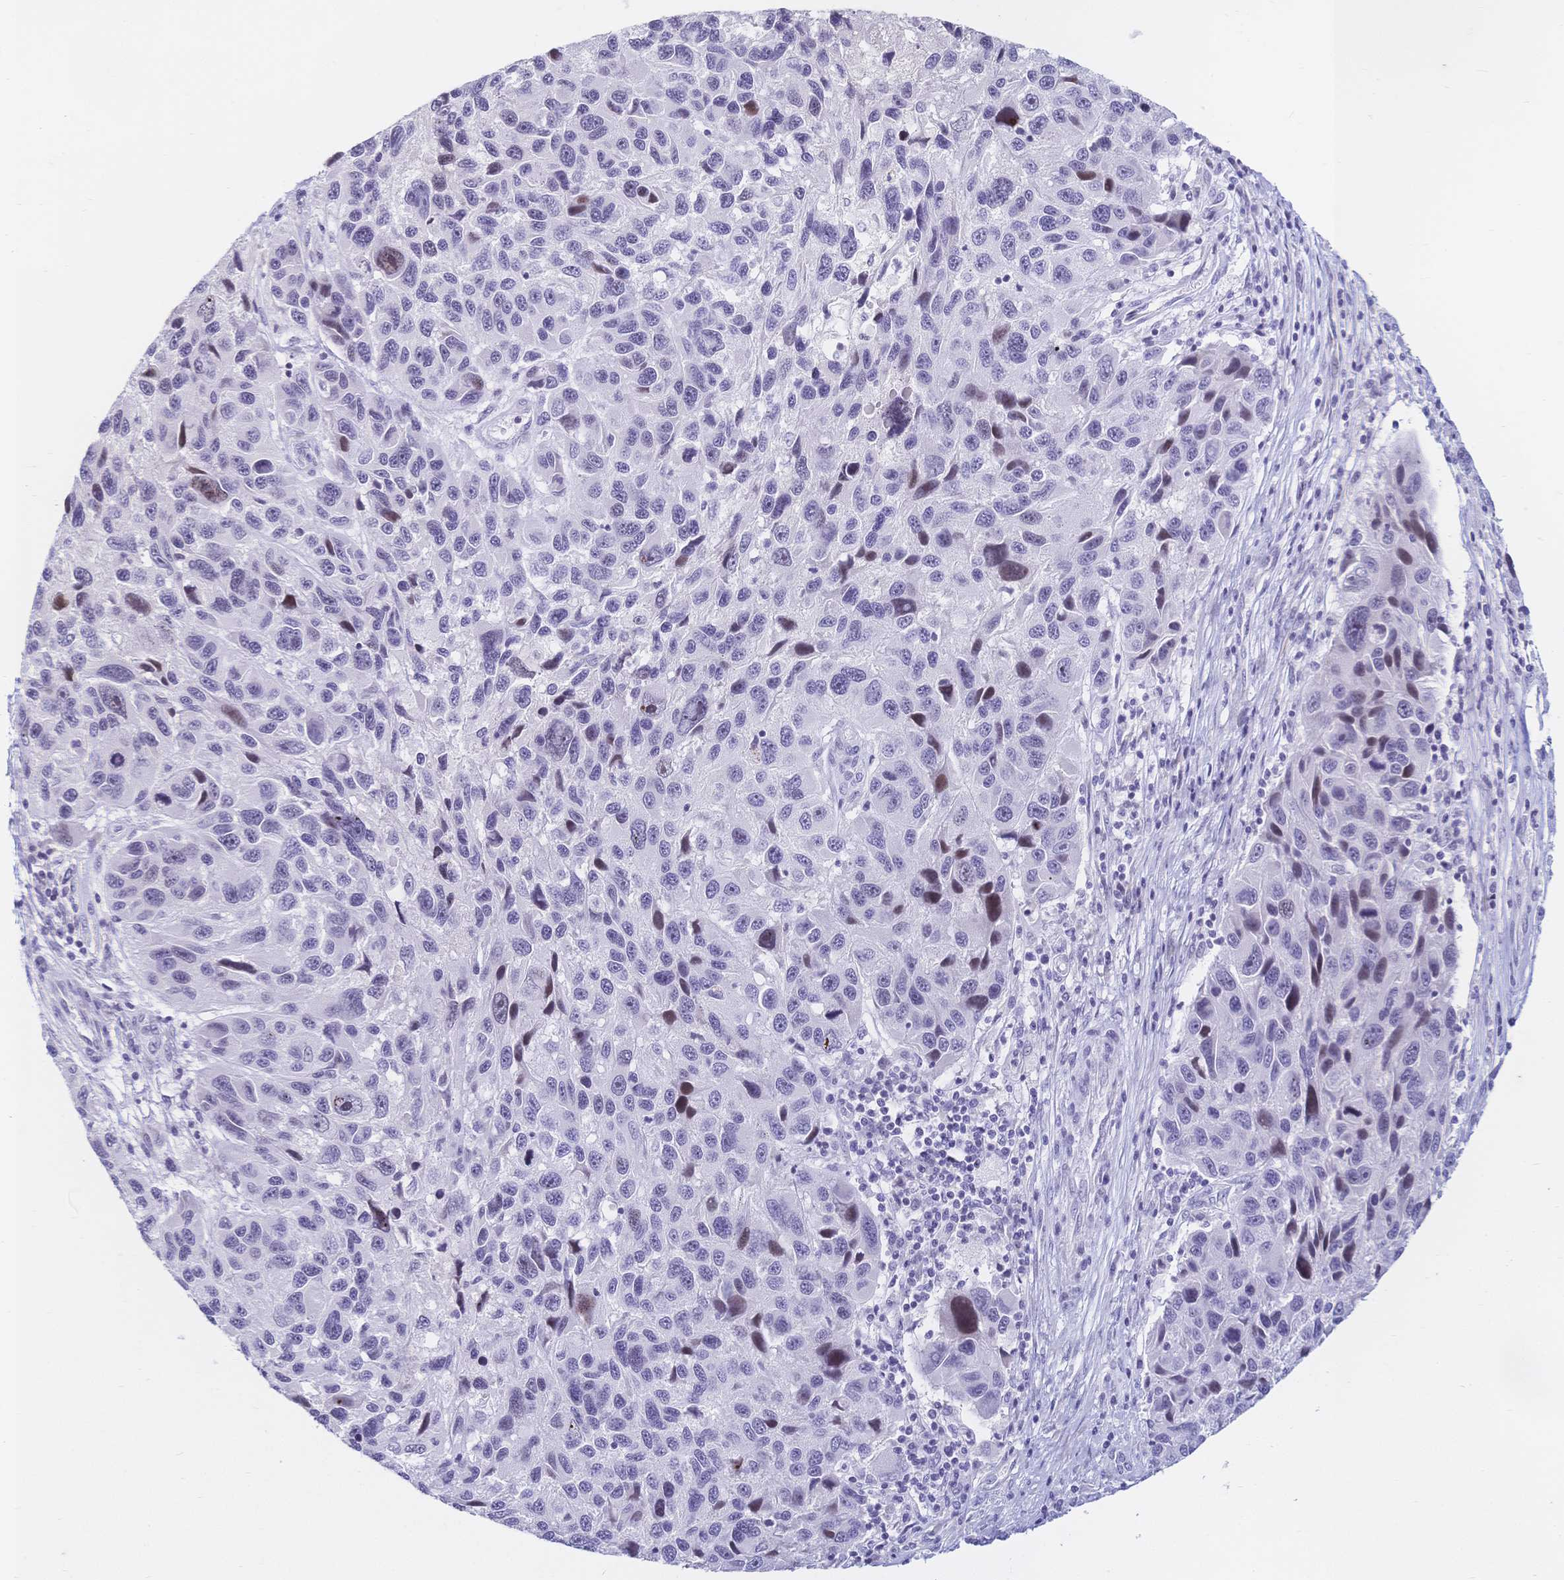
{"staining": {"intensity": "weak", "quantity": "<25%", "location": "nuclear"}, "tissue": "melanoma", "cell_type": "Tumor cells", "image_type": "cancer", "snomed": [{"axis": "morphology", "description": "Malignant melanoma, NOS"}, {"axis": "topography", "description": "Skin"}], "caption": "This image is of melanoma stained with IHC to label a protein in brown with the nuclei are counter-stained blue. There is no expression in tumor cells.", "gene": "CR2", "patient": {"sex": "male", "age": 53}}